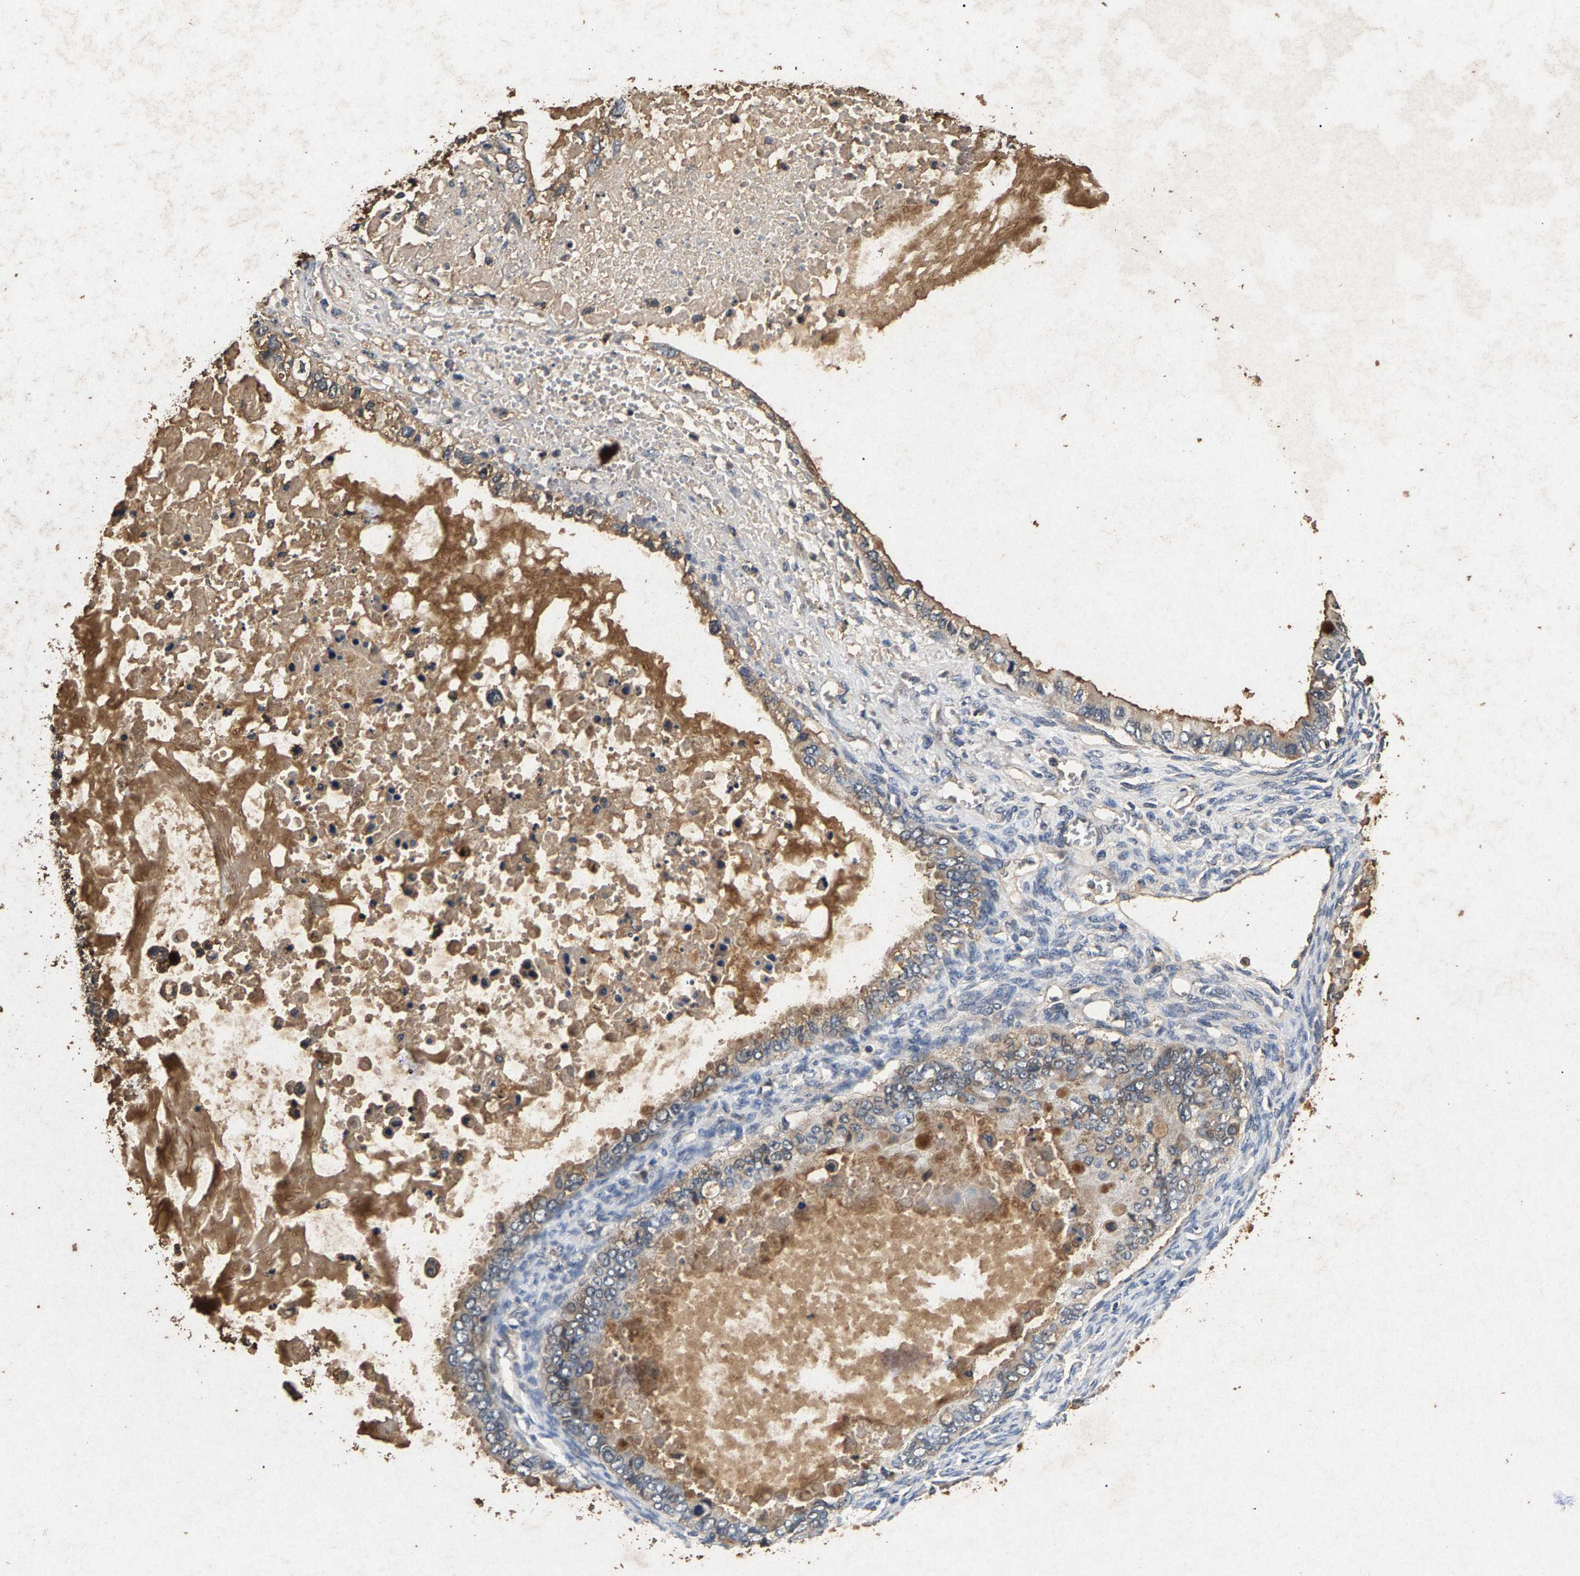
{"staining": {"intensity": "weak", "quantity": ">75%", "location": "cytoplasmic/membranous"}, "tissue": "ovarian cancer", "cell_type": "Tumor cells", "image_type": "cancer", "snomed": [{"axis": "morphology", "description": "Cystadenocarcinoma, mucinous, NOS"}, {"axis": "topography", "description": "Ovary"}], "caption": "High-magnification brightfield microscopy of ovarian mucinous cystadenocarcinoma stained with DAB (brown) and counterstained with hematoxylin (blue). tumor cells exhibit weak cytoplasmic/membranous staining is identified in about>75% of cells.", "gene": "PPP1CC", "patient": {"sex": "female", "age": 80}}